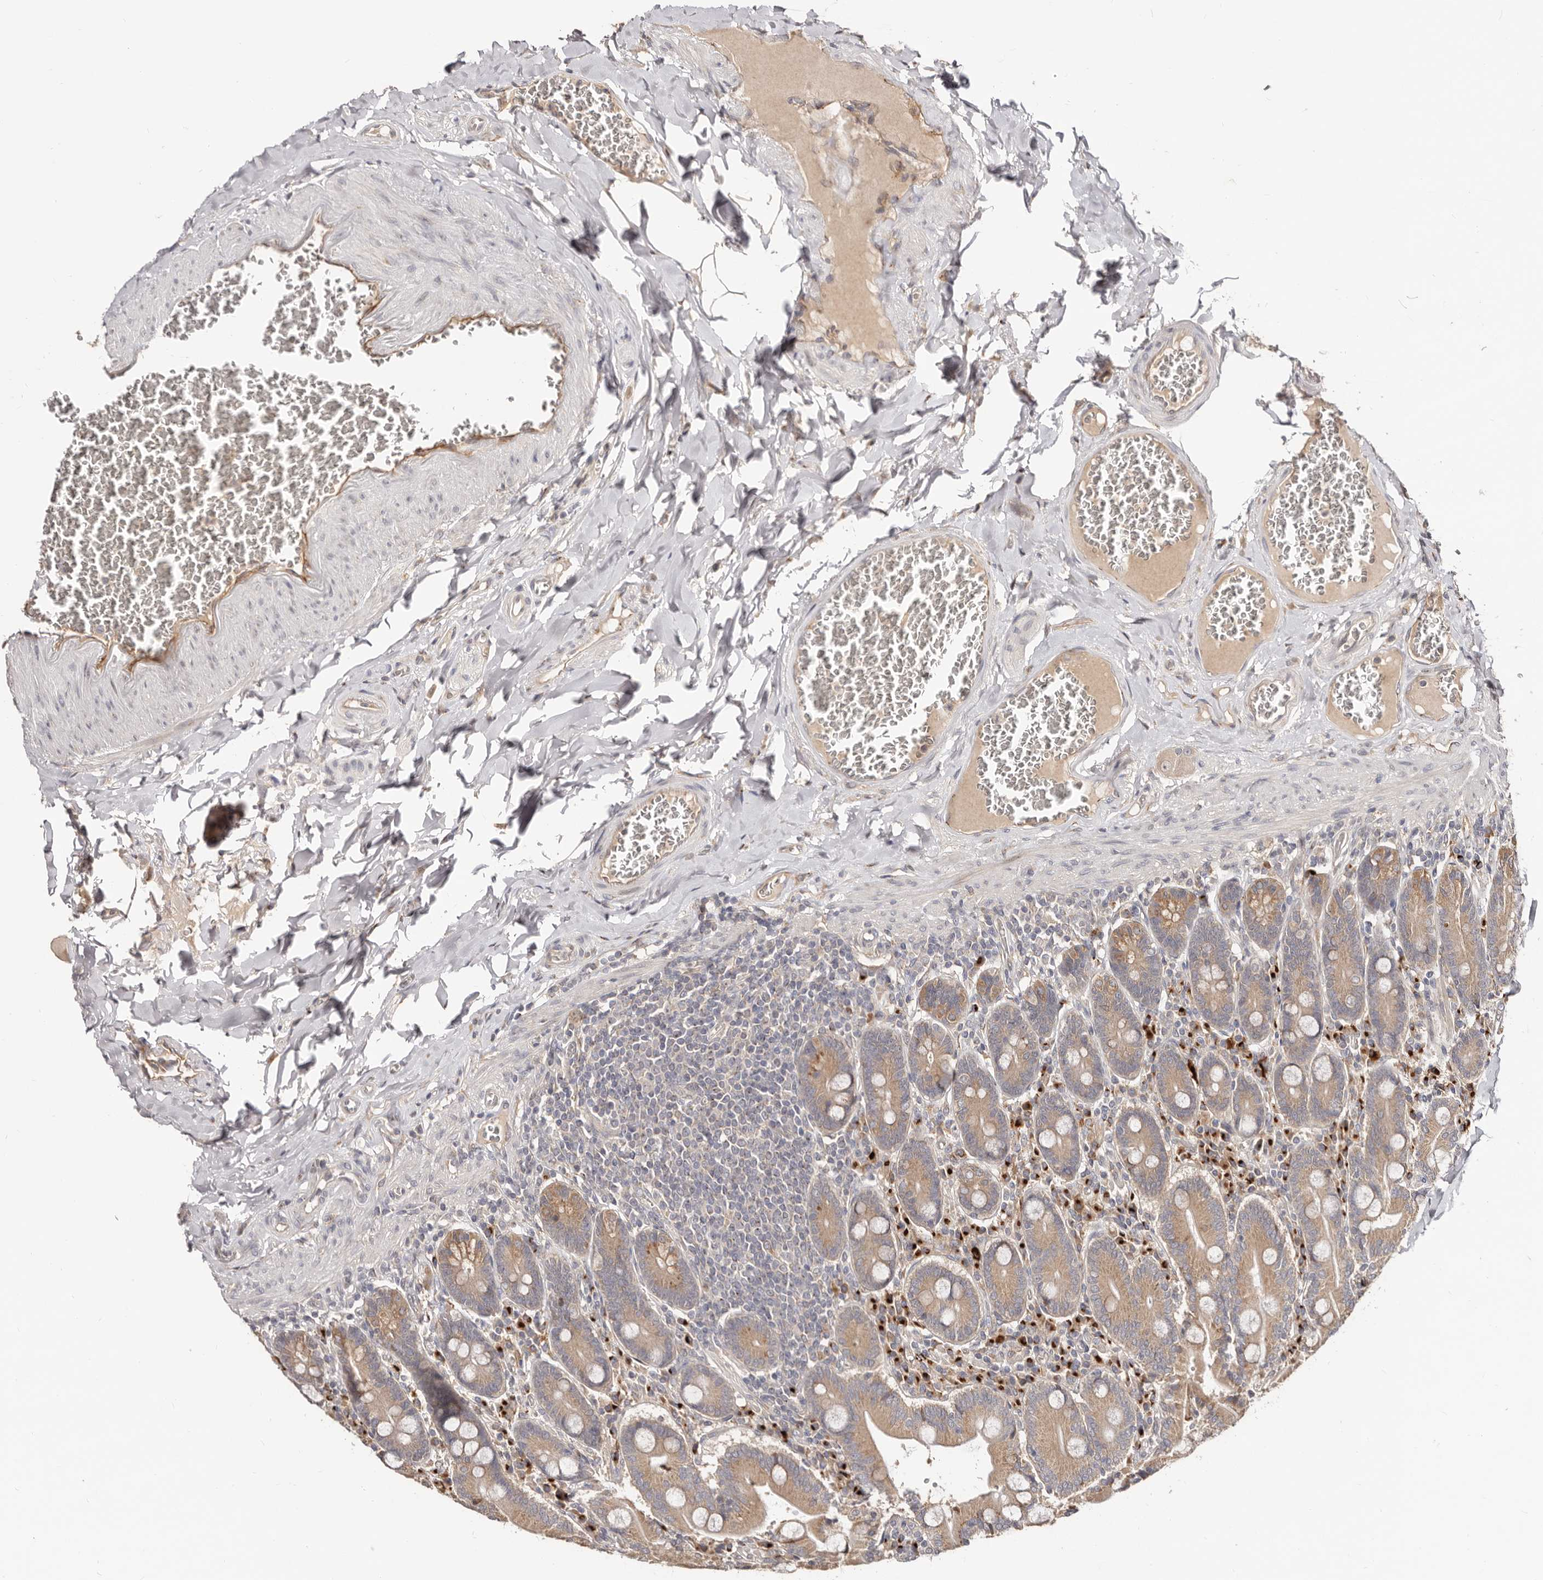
{"staining": {"intensity": "moderate", "quantity": ">75%", "location": "cytoplasmic/membranous"}, "tissue": "duodenum", "cell_type": "Glandular cells", "image_type": "normal", "snomed": [{"axis": "morphology", "description": "Normal tissue, NOS"}, {"axis": "topography", "description": "Duodenum"}], "caption": "Moderate cytoplasmic/membranous expression for a protein is appreciated in approximately >75% of glandular cells of normal duodenum using immunohistochemistry (IHC).", "gene": "DACT2", "patient": {"sex": "female", "age": 62}}